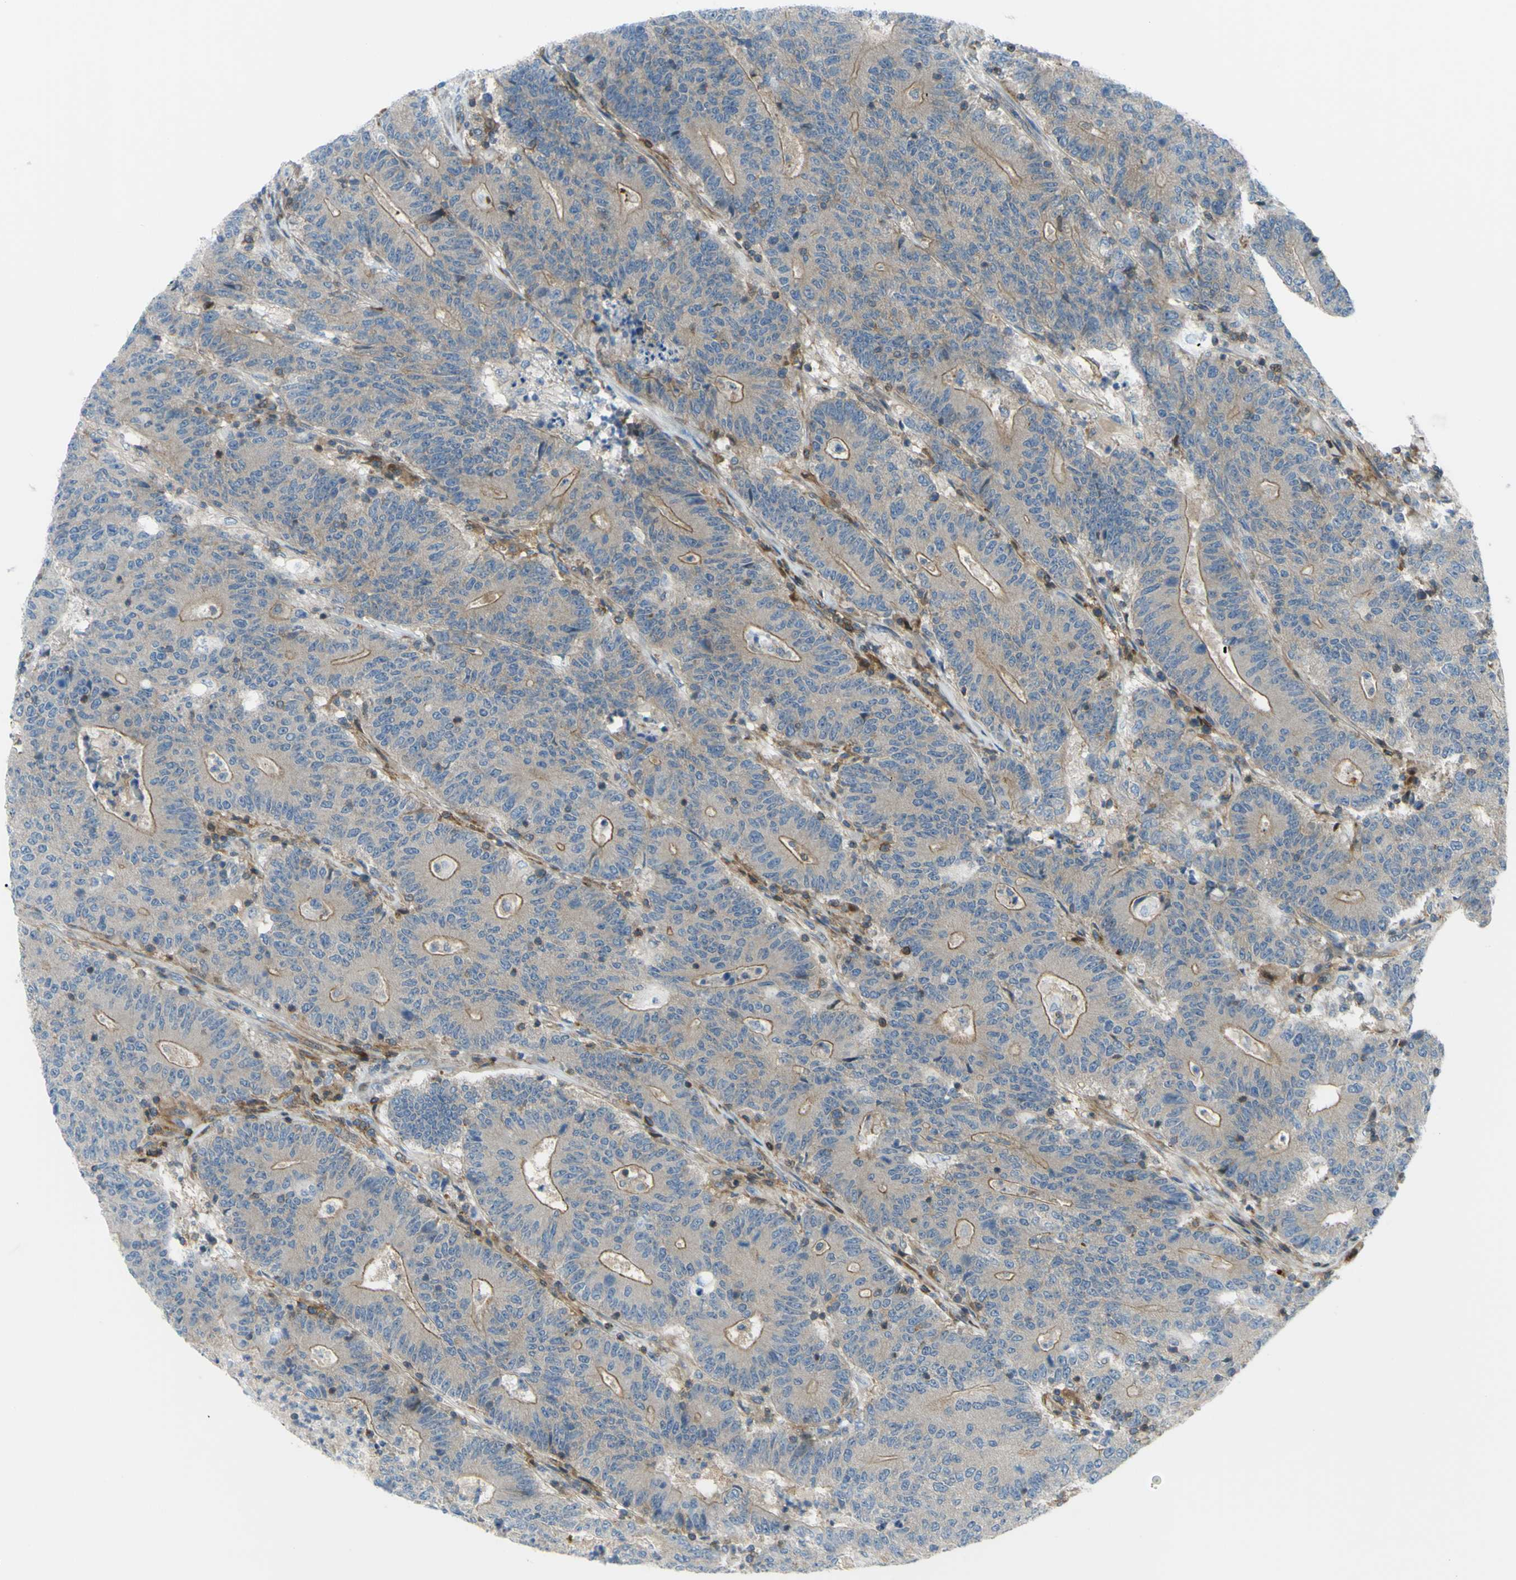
{"staining": {"intensity": "moderate", "quantity": "25%-75%", "location": "cytoplasmic/membranous"}, "tissue": "colorectal cancer", "cell_type": "Tumor cells", "image_type": "cancer", "snomed": [{"axis": "morphology", "description": "Normal tissue, NOS"}, {"axis": "morphology", "description": "Adenocarcinoma, NOS"}, {"axis": "topography", "description": "Colon"}], "caption": "Protein expression analysis of colorectal adenocarcinoma demonstrates moderate cytoplasmic/membranous staining in approximately 25%-75% of tumor cells.", "gene": "PAK2", "patient": {"sex": "female", "age": 75}}